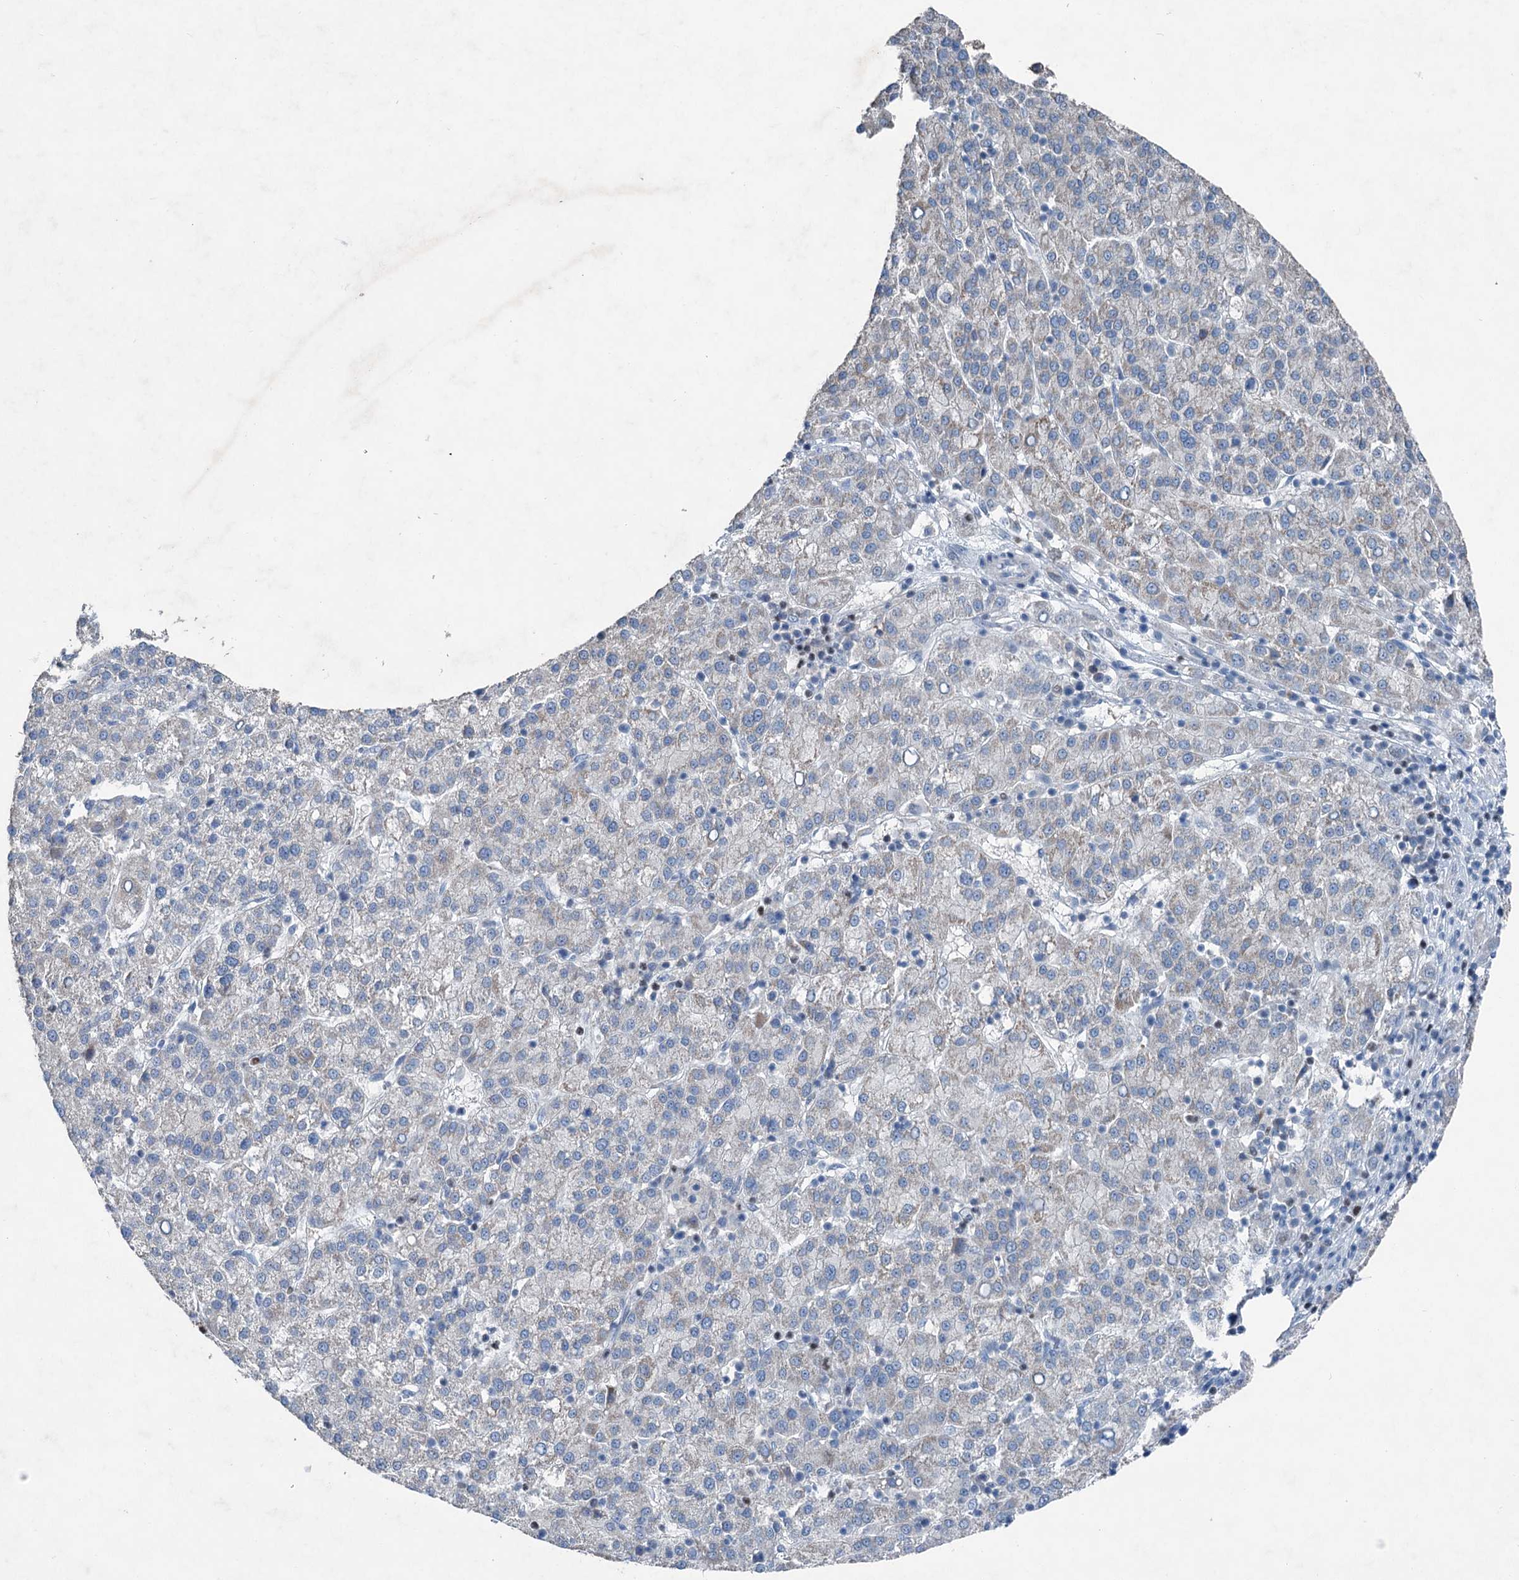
{"staining": {"intensity": "negative", "quantity": "none", "location": "none"}, "tissue": "liver cancer", "cell_type": "Tumor cells", "image_type": "cancer", "snomed": [{"axis": "morphology", "description": "Carcinoma, Hepatocellular, NOS"}, {"axis": "topography", "description": "Liver"}], "caption": "A histopathology image of hepatocellular carcinoma (liver) stained for a protein demonstrates no brown staining in tumor cells.", "gene": "ELP4", "patient": {"sex": "female", "age": 58}}